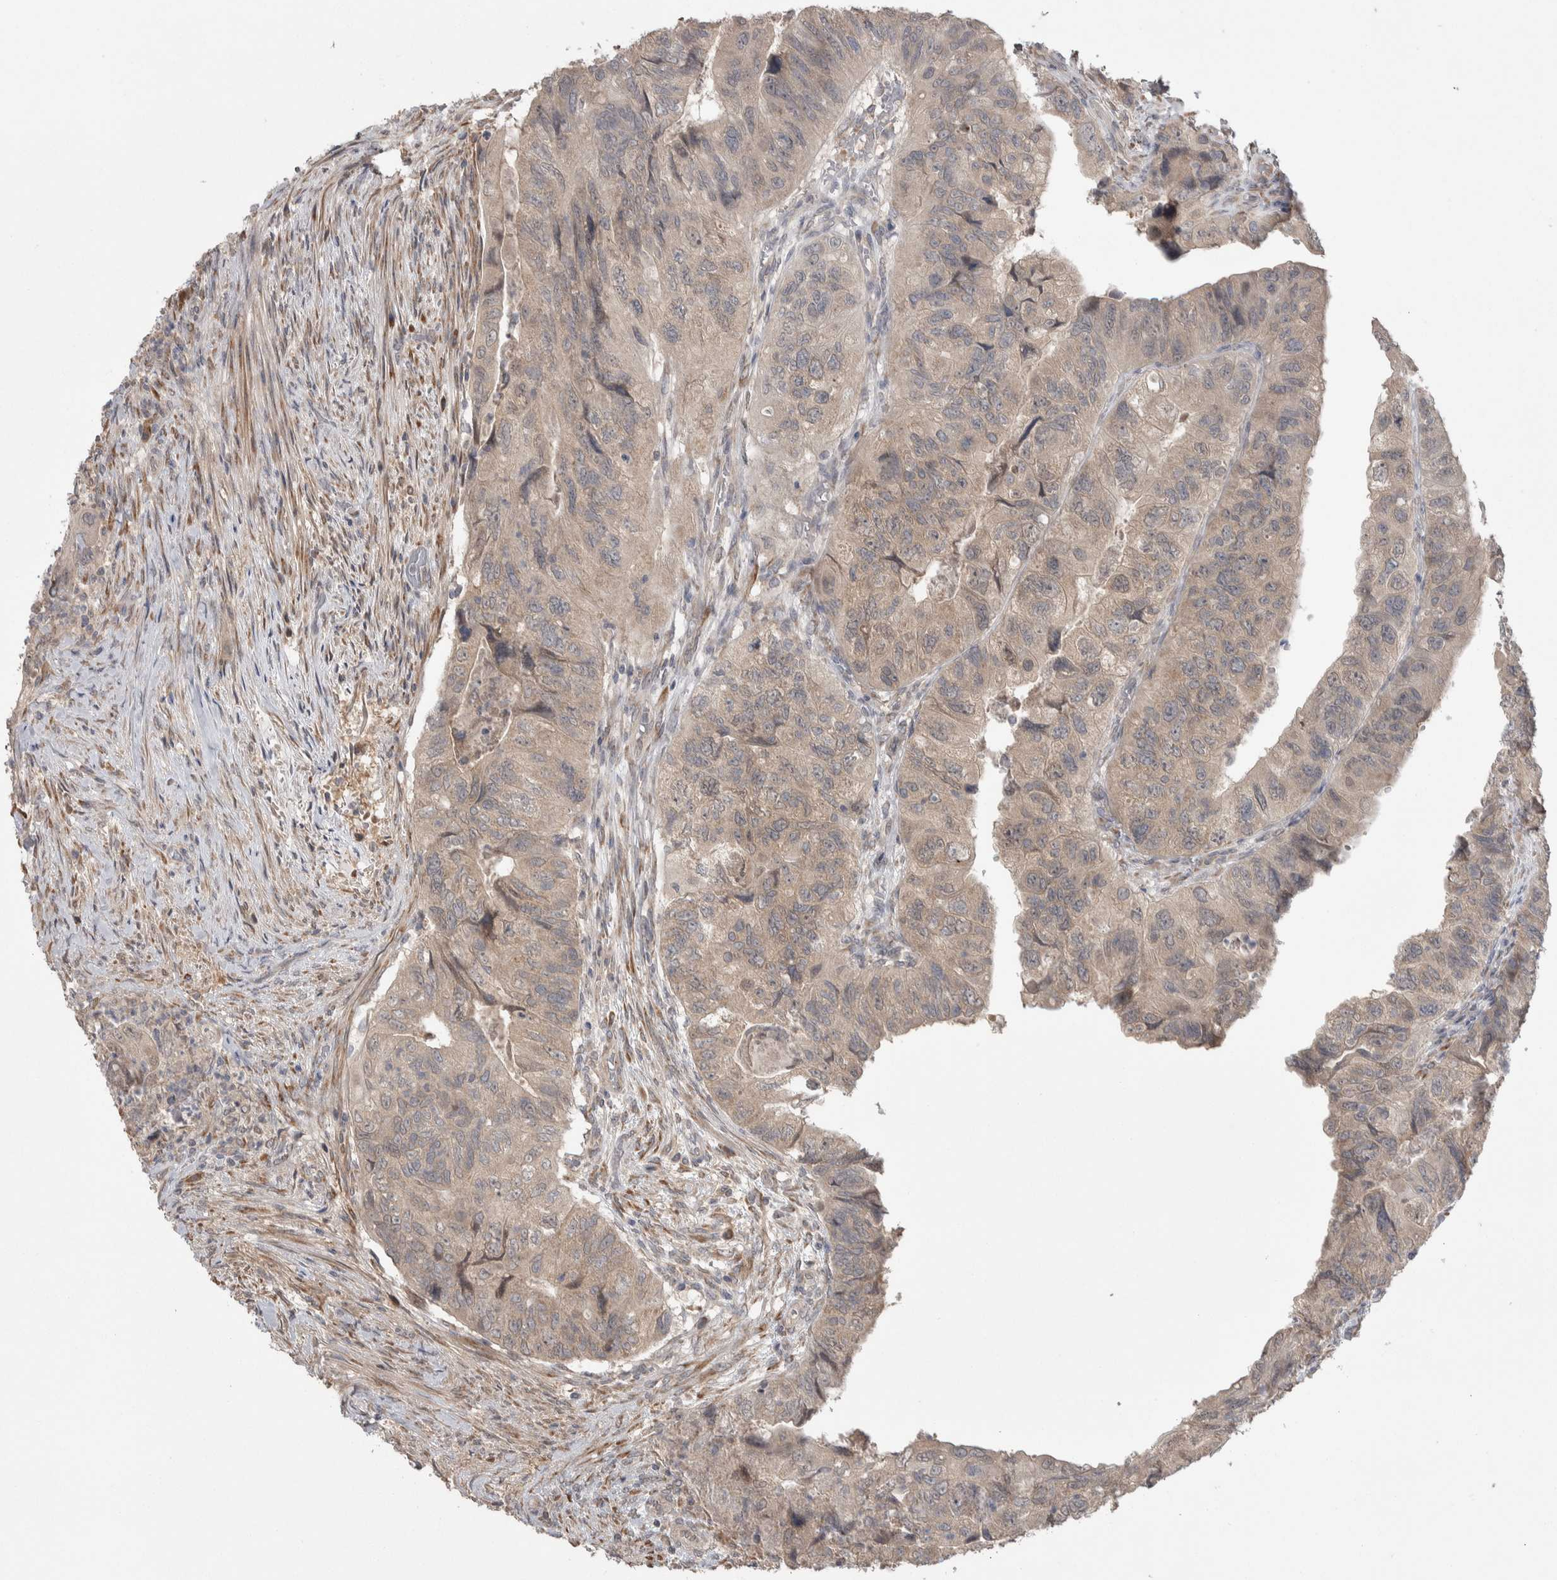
{"staining": {"intensity": "weak", "quantity": "25%-75%", "location": "cytoplasmic/membranous"}, "tissue": "colorectal cancer", "cell_type": "Tumor cells", "image_type": "cancer", "snomed": [{"axis": "morphology", "description": "Adenocarcinoma, NOS"}, {"axis": "topography", "description": "Rectum"}], "caption": "Immunohistochemistry (IHC) (DAB) staining of human colorectal cancer exhibits weak cytoplasmic/membranous protein expression in about 25%-75% of tumor cells. (DAB (3,3'-diaminobenzidine) IHC, brown staining for protein, blue staining for nuclei).", "gene": "CUL2", "patient": {"sex": "male", "age": 63}}